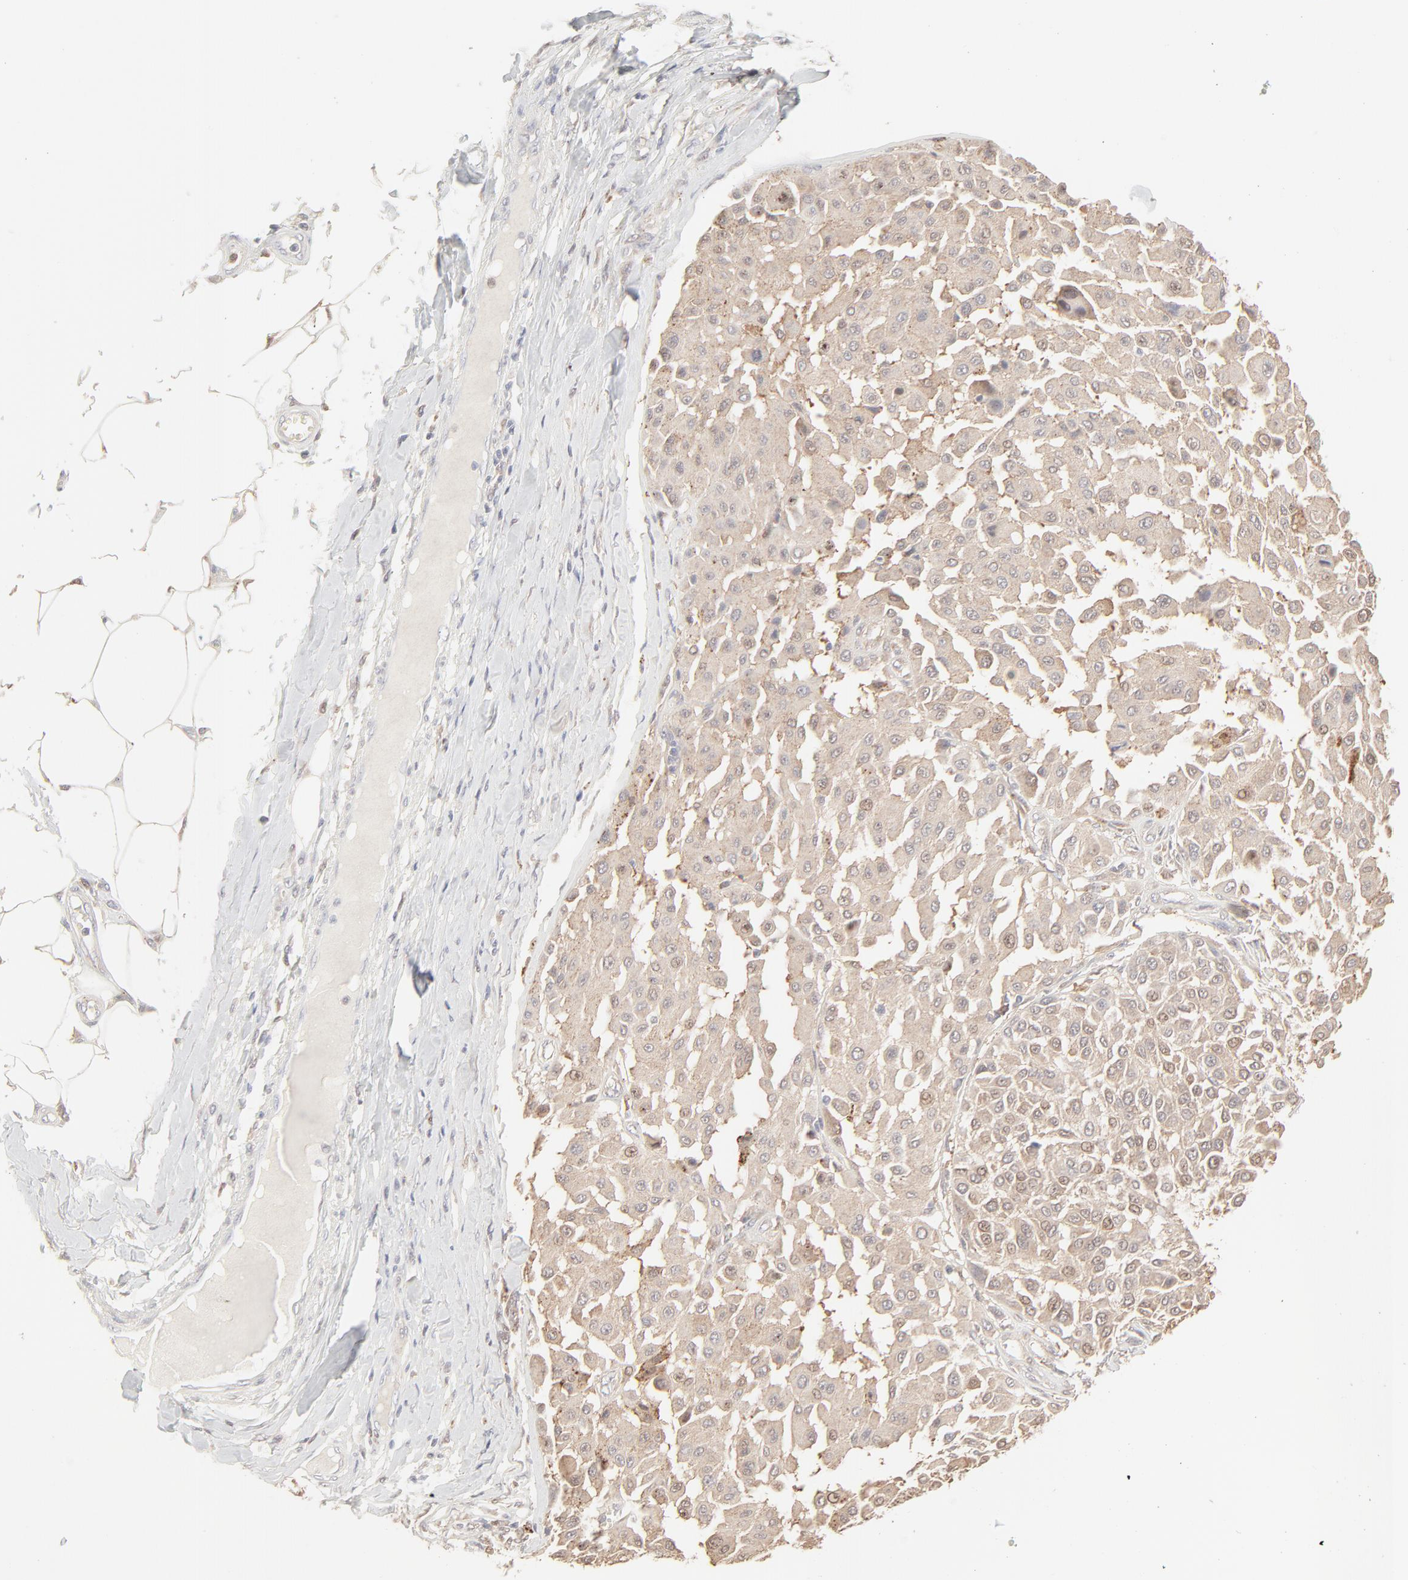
{"staining": {"intensity": "weak", "quantity": ">75%", "location": "cytoplasmic/membranous"}, "tissue": "melanoma", "cell_type": "Tumor cells", "image_type": "cancer", "snomed": [{"axis": "morphology", "description": "Malignant melanoma, Metastatic site"}, {"axis": "topography", "description": "Soft tissue"}], "caption": "Immunohistochemistry (IHC) photomicrograph of neoplastic tissue: human malignant melanoma (metastatic site) stained using immunohistochemistry reveals low levels of weak protein expression localized specifically in the cytoplasmic/membranous of tumor cells, appearing as a cytoplasmic/membranous brown color.", "gene": "LGALS2", "patient": {"sex": "male", "age": 41}}